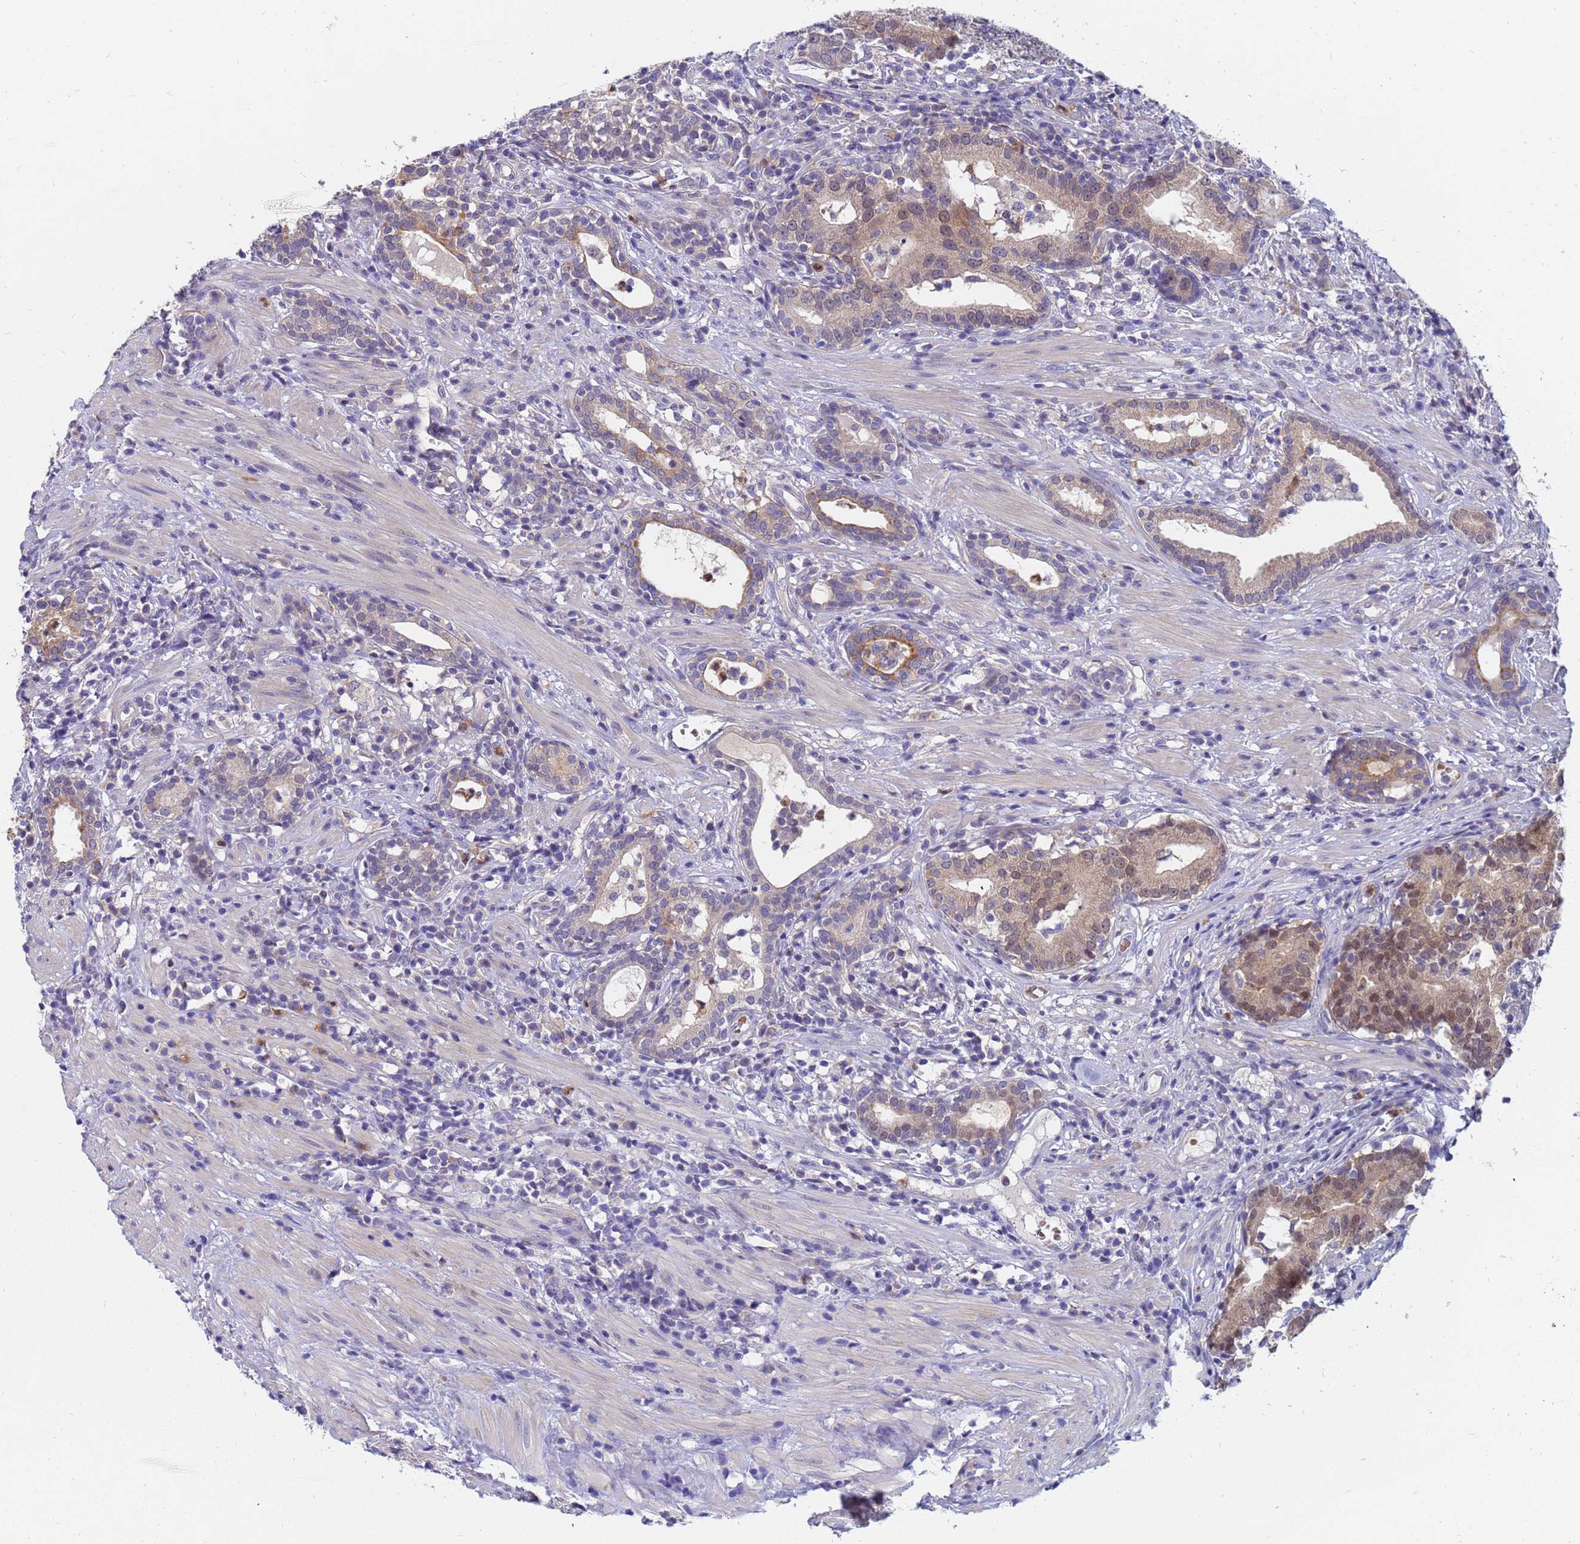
{"staining": {"intensity": "weak", "quantity": ">75%", "location": "cytoplasmic/membranous"}, "tissue": "prostate cancer", "cell_type": "Tumor cells", "image_type": "cancer", "snomed": [{"axis": "morphology", "description": "Adenocarcinoma, High grade"}, {"axis": "topography", "description": "Prostate"}], "caption": "Immunohistochemical staining of prostate adenocarcinoma (high-grade) exhibits low levels of weak cytoplasmic/membranous protein expression in approximately >75% of tumor cells. (DAB IHC, brown staining for protein, blue staining for nuclei).", "gene": "TTLL11", "patient": {"sex": "male", "age": 67}}